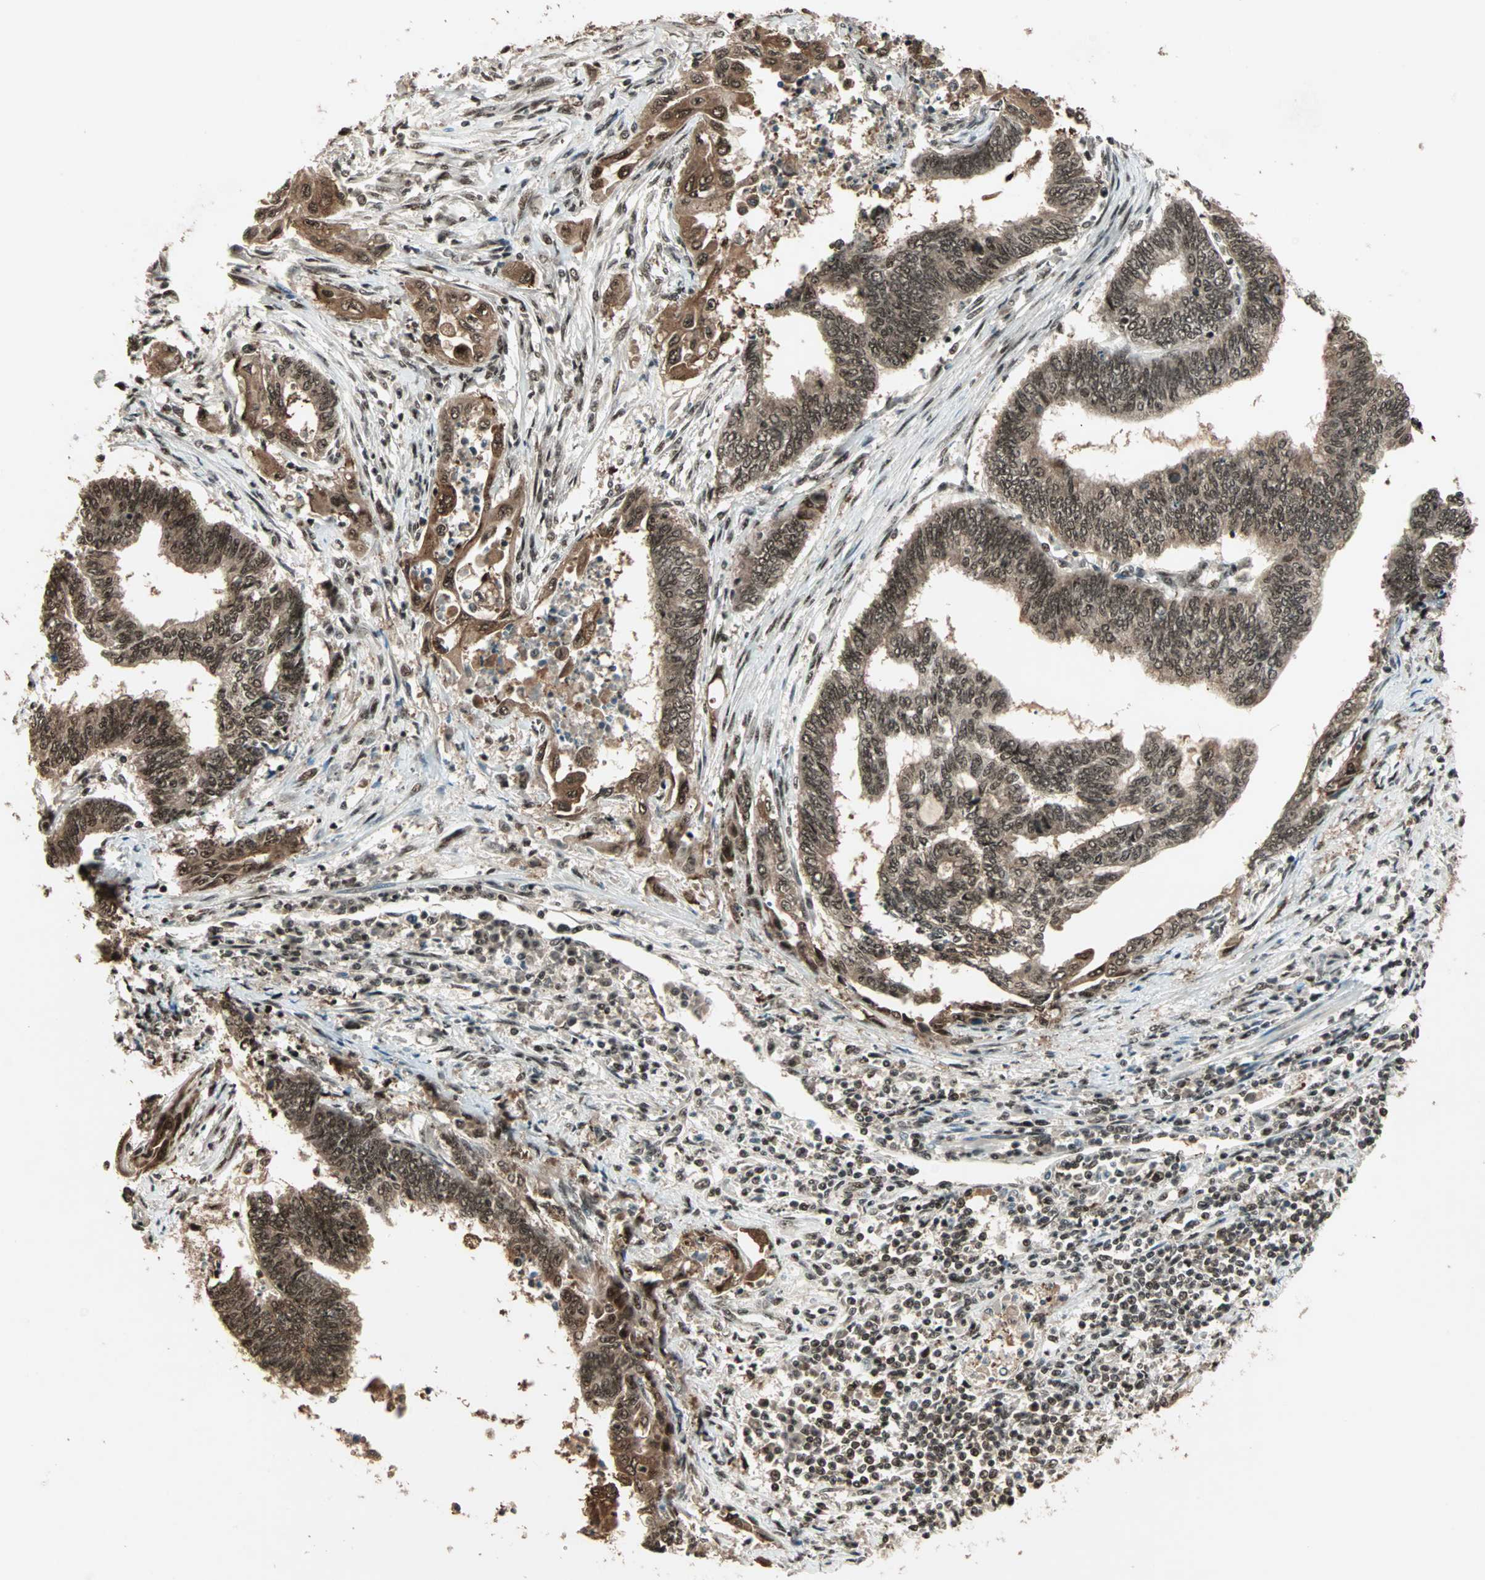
{"staining": {"intensity": "strong", "quantity": ">75%", "location": "cytoplasmic/membranous,nuclear"}, "tissue": "endometrial cancer", "cell_type": "Tumor cells", "image_type": "cancer", "snomed": [{"axis": "morphology", "description": "Adenocarcinoma, NOS"}, {"axis": "topography", "description": "Uterus"}, {"axis": "topography", "description": "Endometrium"}], "caption": "Immunohistochemical staining of endometrial cancer shows high levels of strong cytoplasmic/membranous and nuclear protein positivity in about >75% of tumor cells. (Brightfield microscopy of DAB IHC at high magnification).", "gene": "ZNF44", "patient": {"sex": "female", "age": 70}}